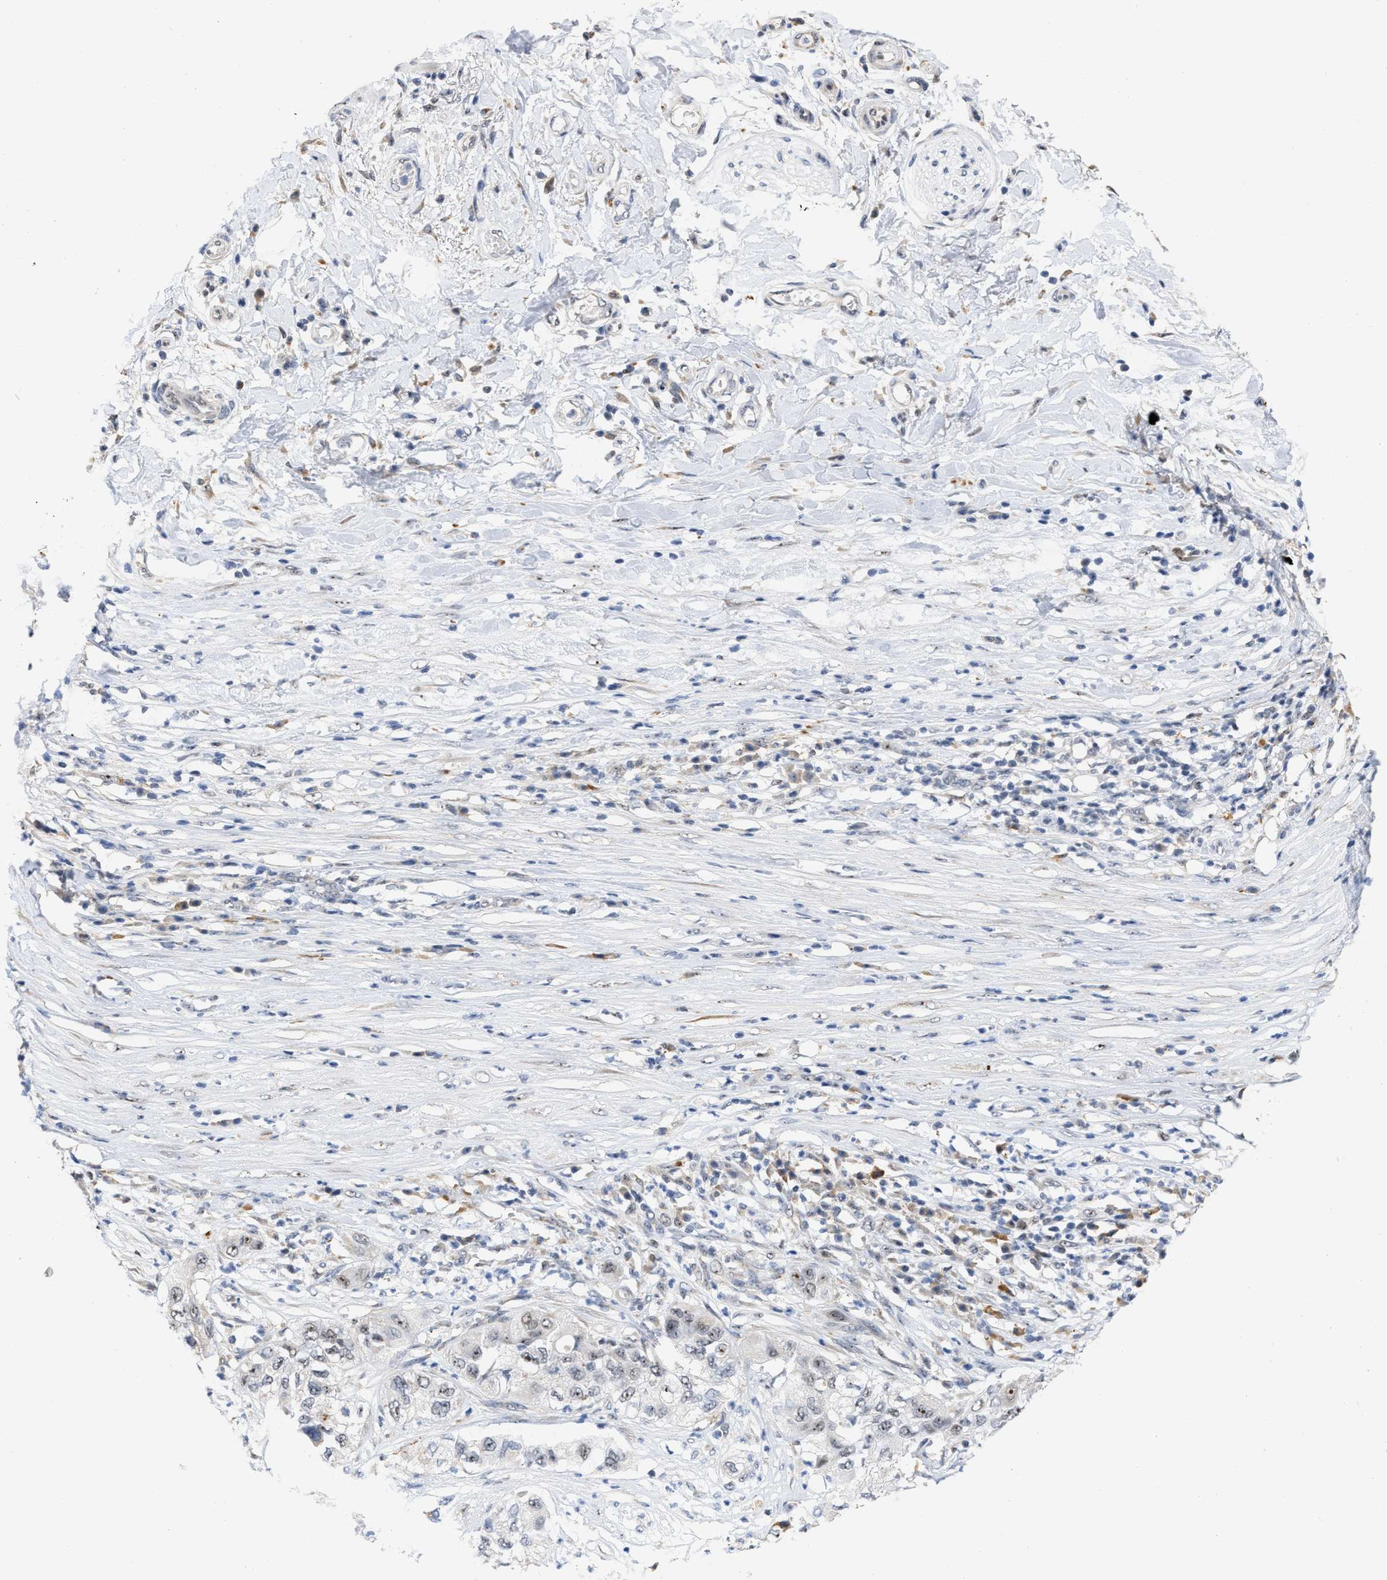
{"staining": {"intensity": "moderate", "quantity": "25%-75%", "location": "nuclear"}, "tissue": "pancreatic cancer", "cell_type": "Tumor cells", "image_type": "cancer", "snomed": [{"axis": "morphology", "description": "Adenocarcinoma, NOS"}, {"axis": "topography", "description": "Pancreas"}], "caption": "Protein analysis of pancreatic adenocarcinoma tissue shows moderate nuclear staining in approximately 25%-75% of tumor cells.", "gene": "ELAC2", "patient": {"sex": "female", "age": 78}}